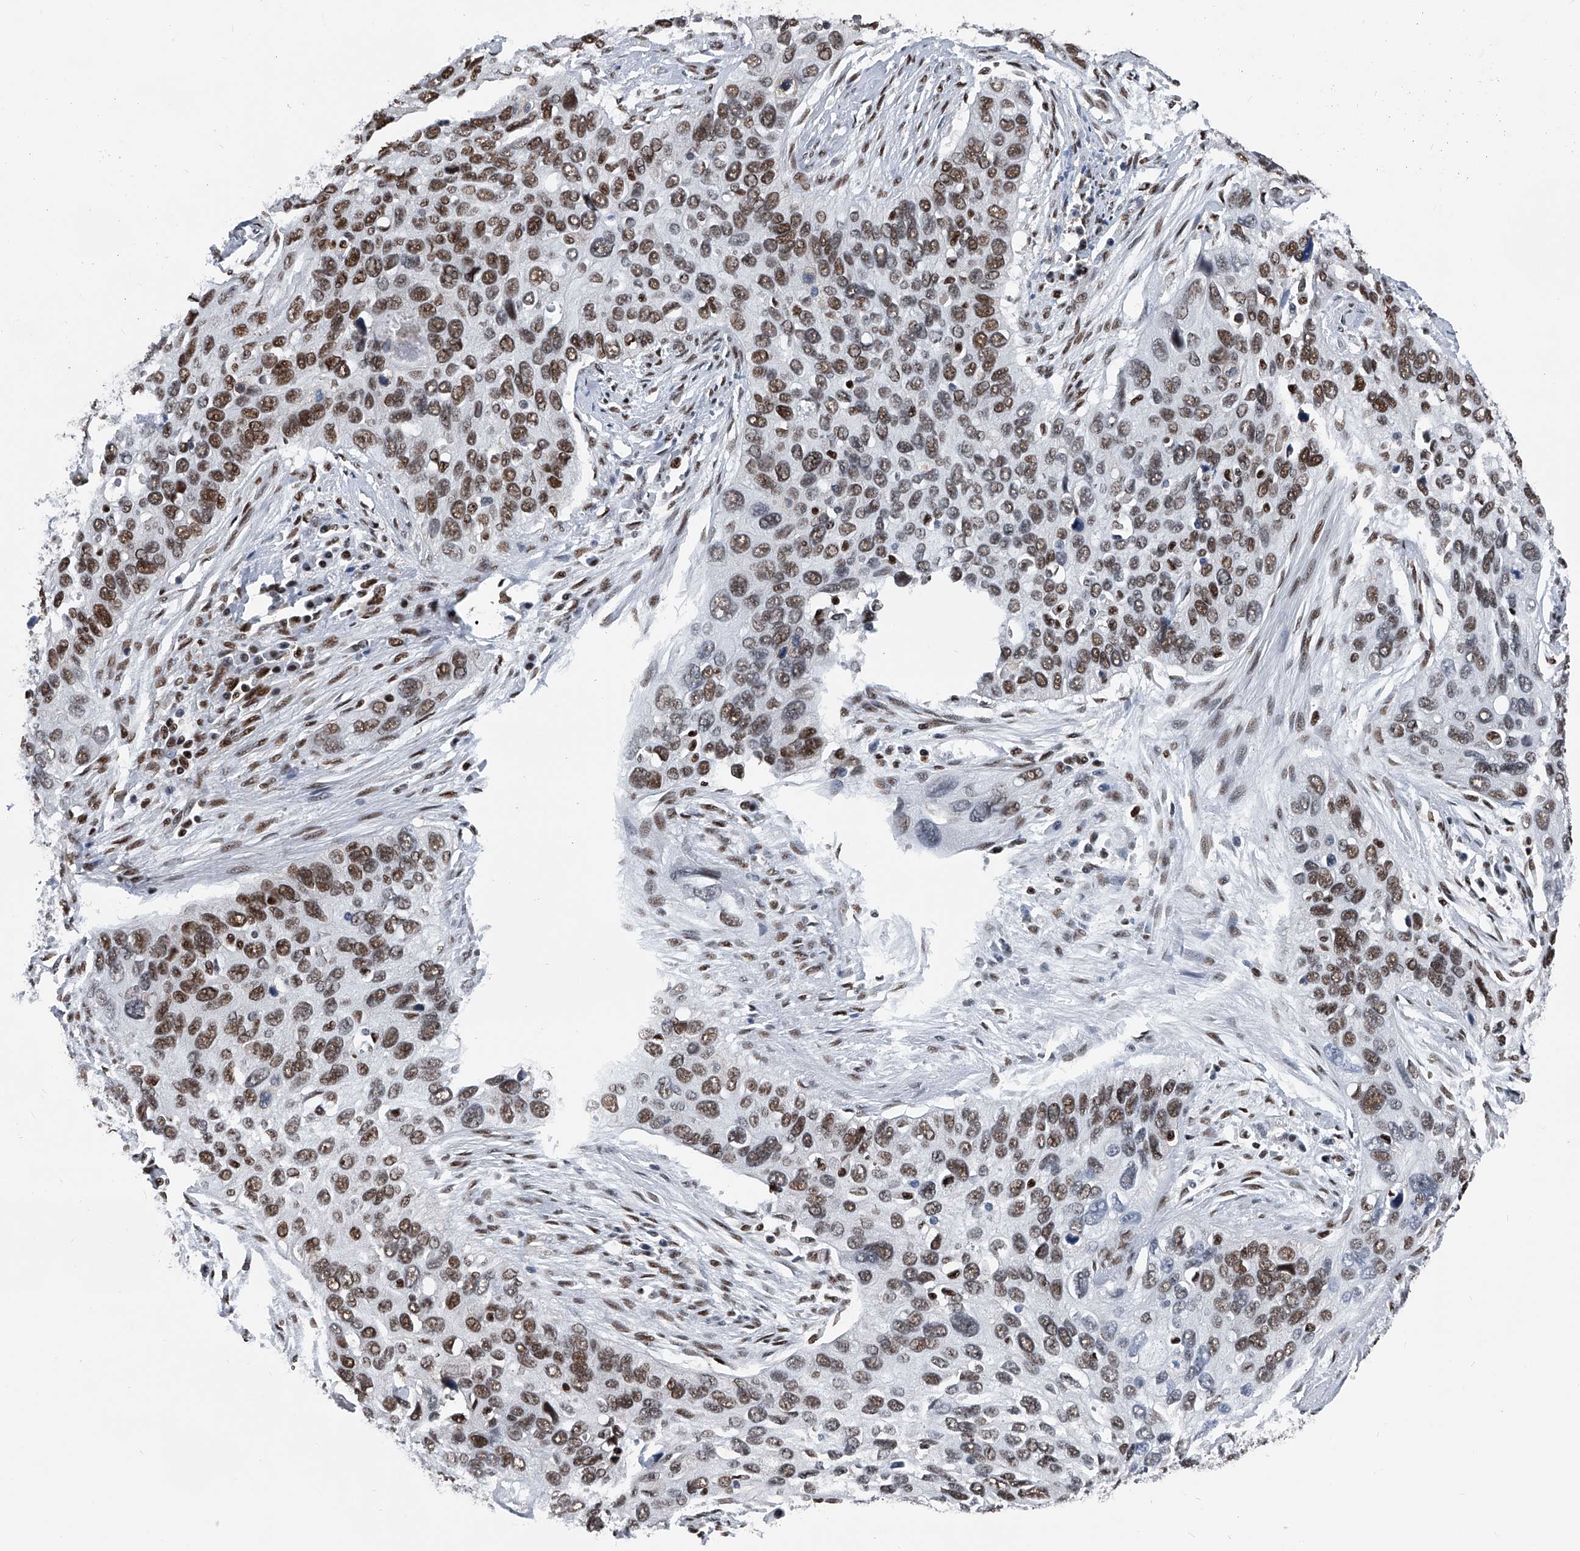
{"staining": {"intensity": "moderate", "quantity": ">75%", "location": "nuclear"}, "tissue": "cervical cancer", "cell_type": "Tumor cells", "image_type": "cancer", "snomed": [{"axis": "morphology", "description": "Squamous cell carcinoma, NOS"}, {"axis": "topography", "description": "Cervix"}], "caption": "Protein staining of squamous cell carcinoma (cervical) tissue exhibits moderate nuclear expression in about >75% of tumor cells.", "gene": "FKBP5", "patient": {"sex": "female", "age": 55}}